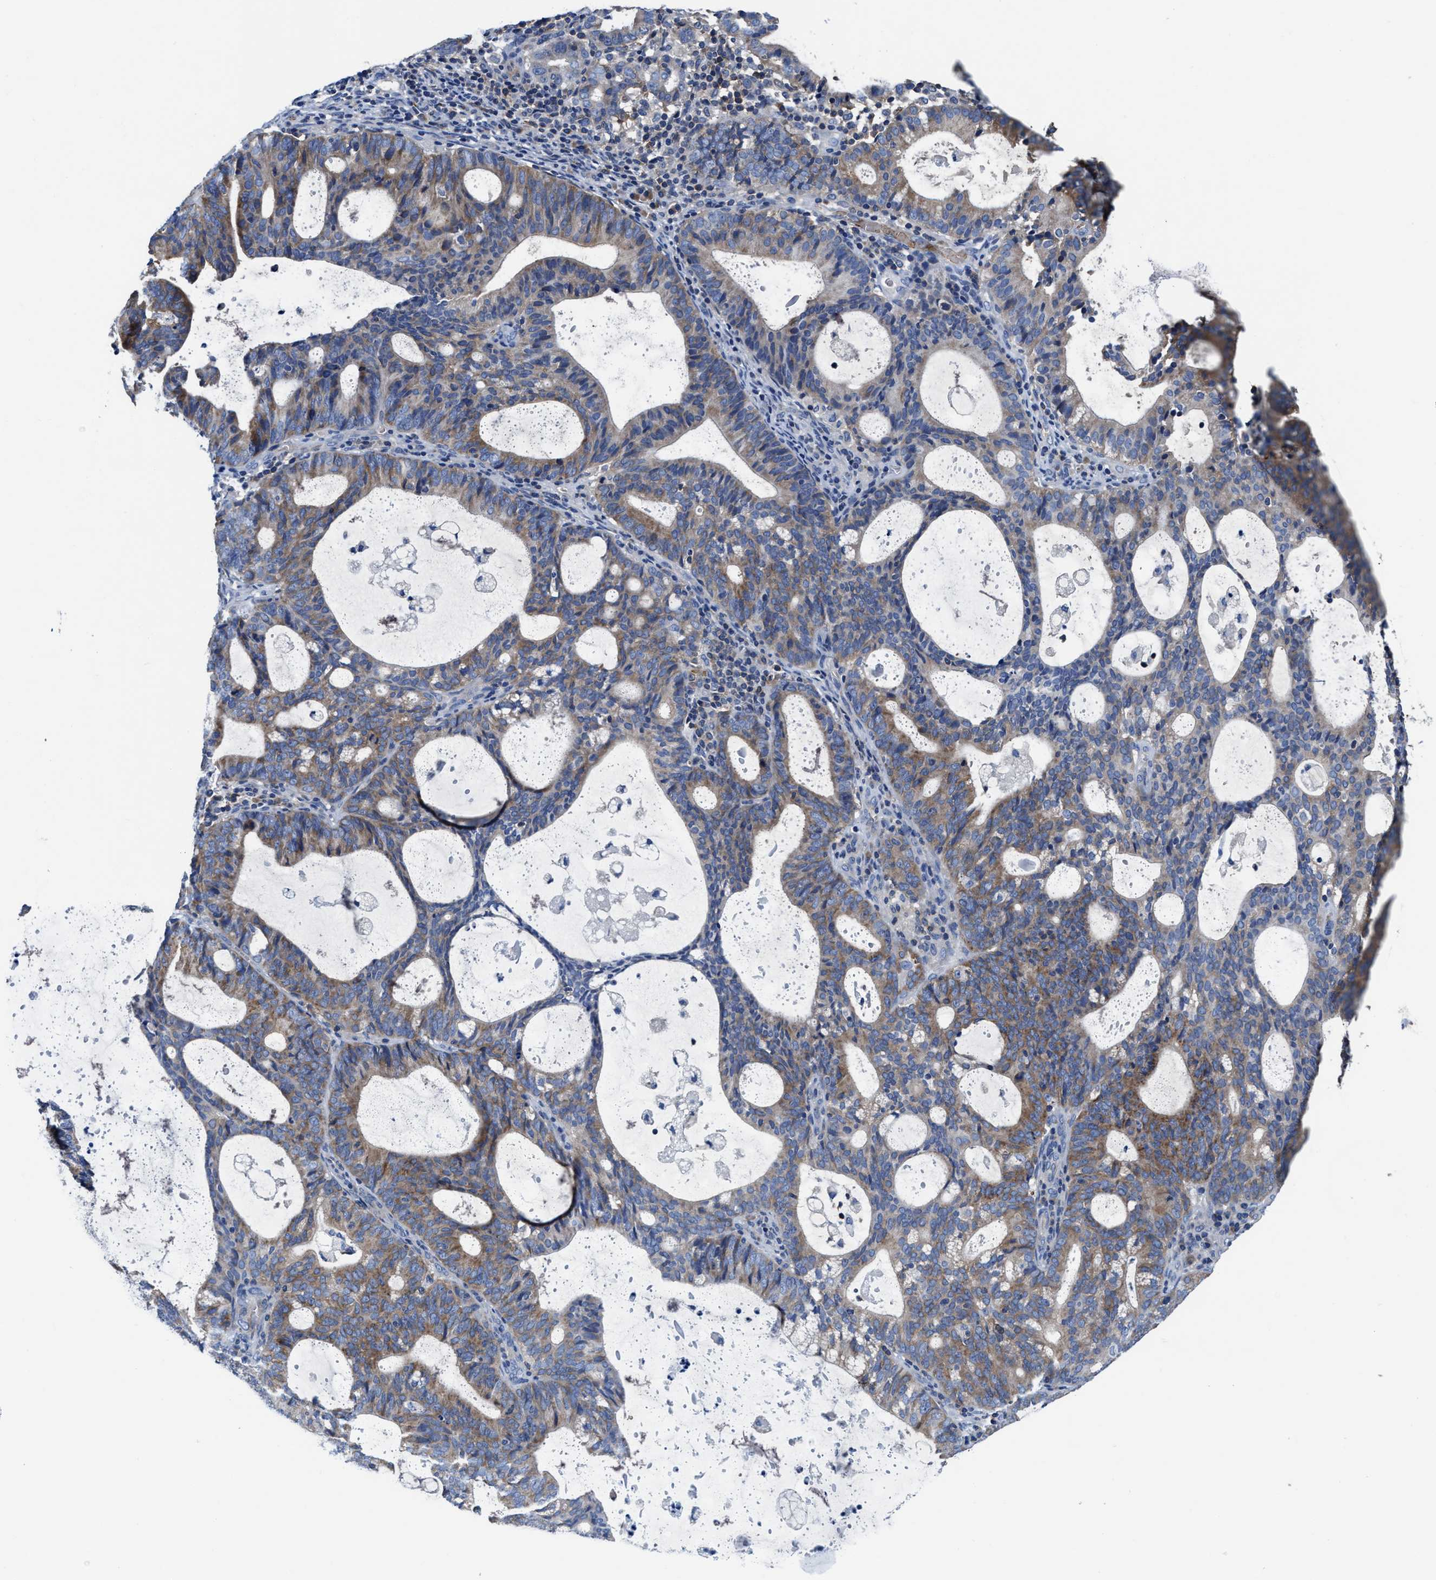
{"staining": {"intensity": "weak", "quantity": ">75%", "location": "cytoplasmic/membranous"}, "tissue": "endometrial cancer", "cell_type": "Tumor cells", "image_type": "cancer", "snomed": [{"axis": "morphology", "description": "Adenocarcinoma, NOS"}, {"axis": "topography", "description": "Uterus"}], "caption": "A photomicrograph of adenocarcinoma (endometrial) stained for a protein shows weak cytoplasmic/membranous brown staining in tumor cells.", "gene": "PHLPP1", "patient": {"sex": "female", "age": 83}}